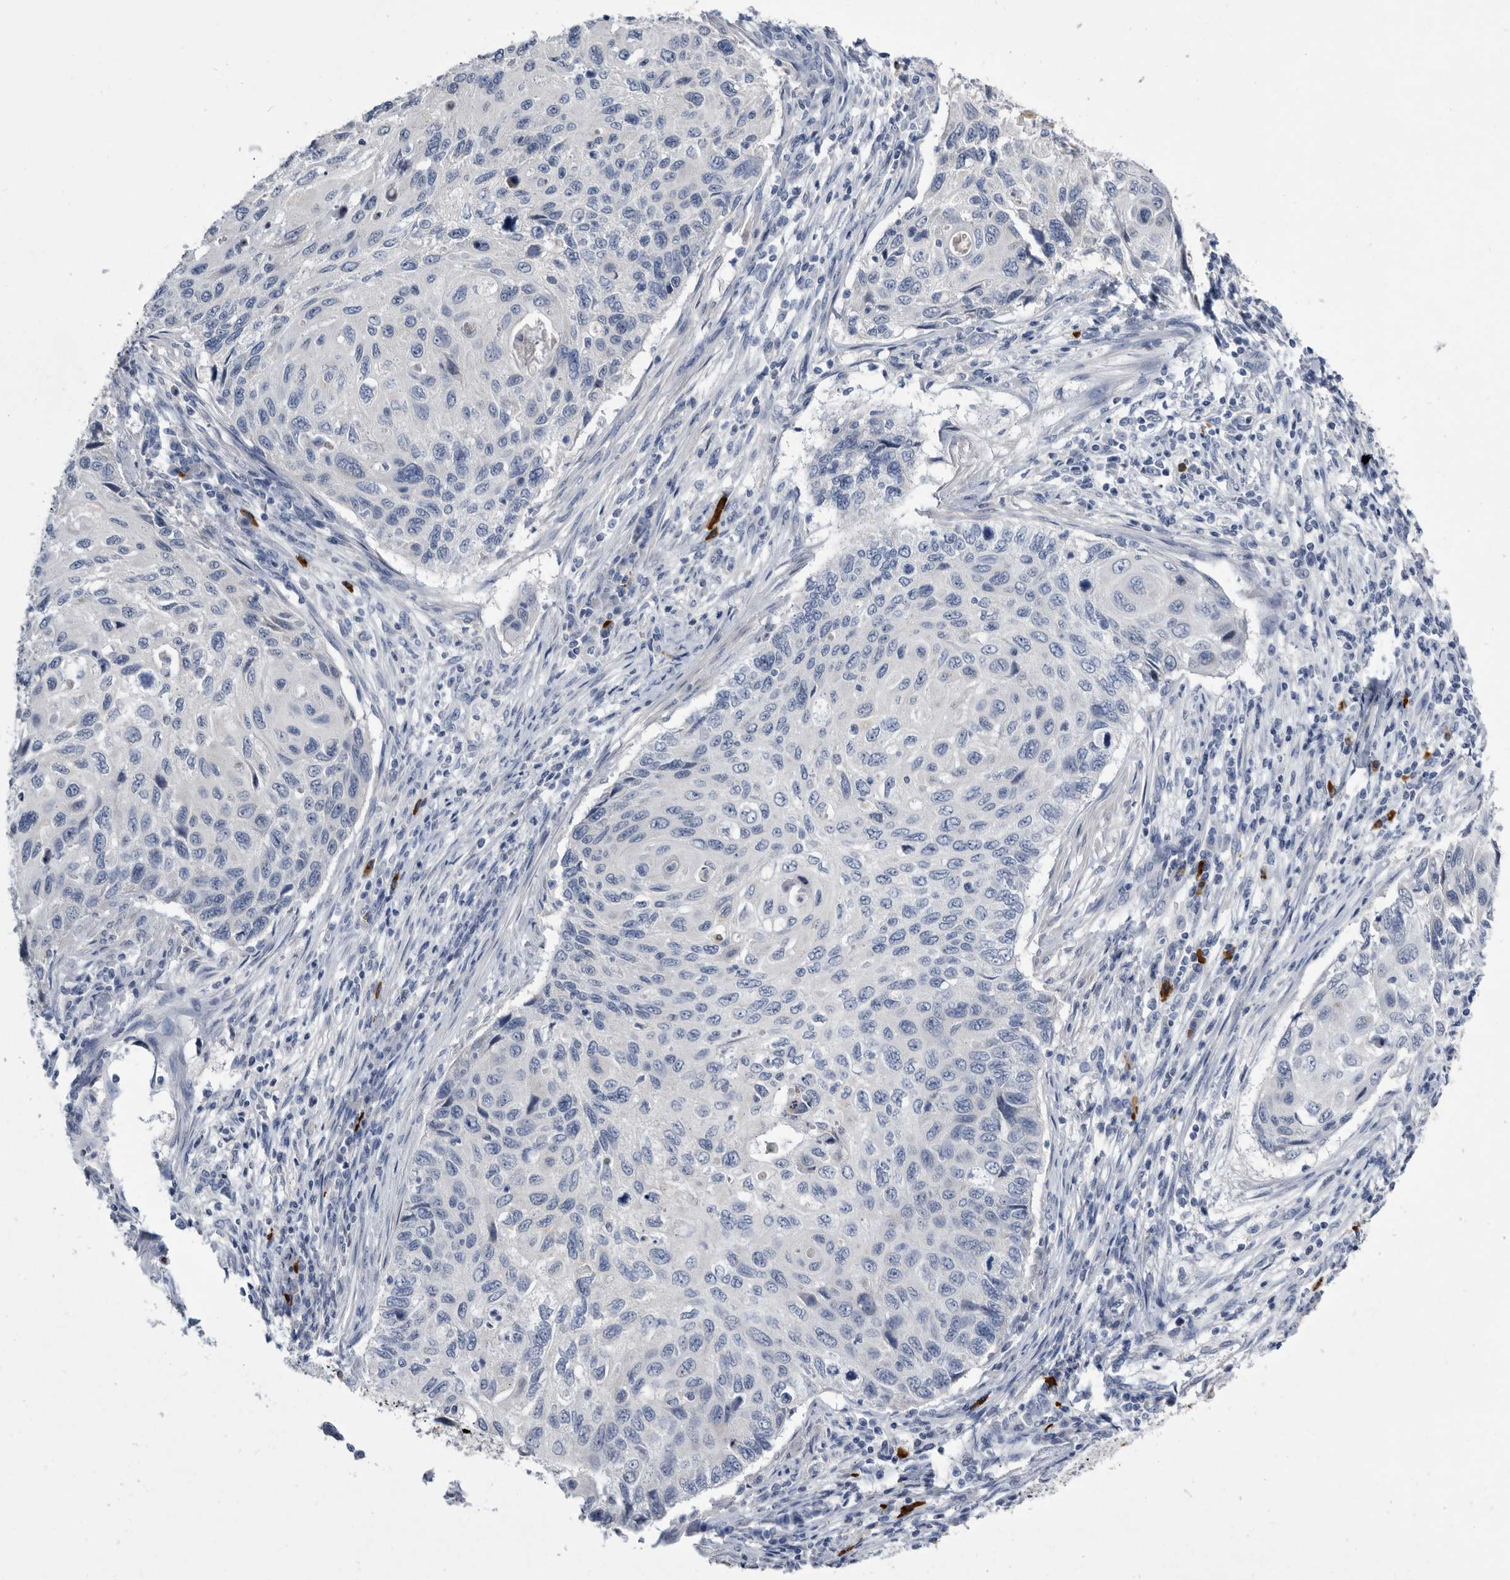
{"staining": {"intensity": "negative", "quantity": "none", "location": "none"}, "tissue": "cervical cancer", "cell_type": "Tumor cells", "image_type": "cancer", "snomed": [{"axis": "morphology", "description": "Squamous cell carcinoma, NOS"}, {"axis": "topography", "description": "Cervix"}], "caption": "Immunohistochemistry histopathology image of neoplastic tissue: cervical cancer stained with DAB (3,3'-diaminobenzidine) demonstrates no significant protein positivity in tumor cells.", "gene": "BTBD6", "patient": {"sex": "female", "age": 70}}